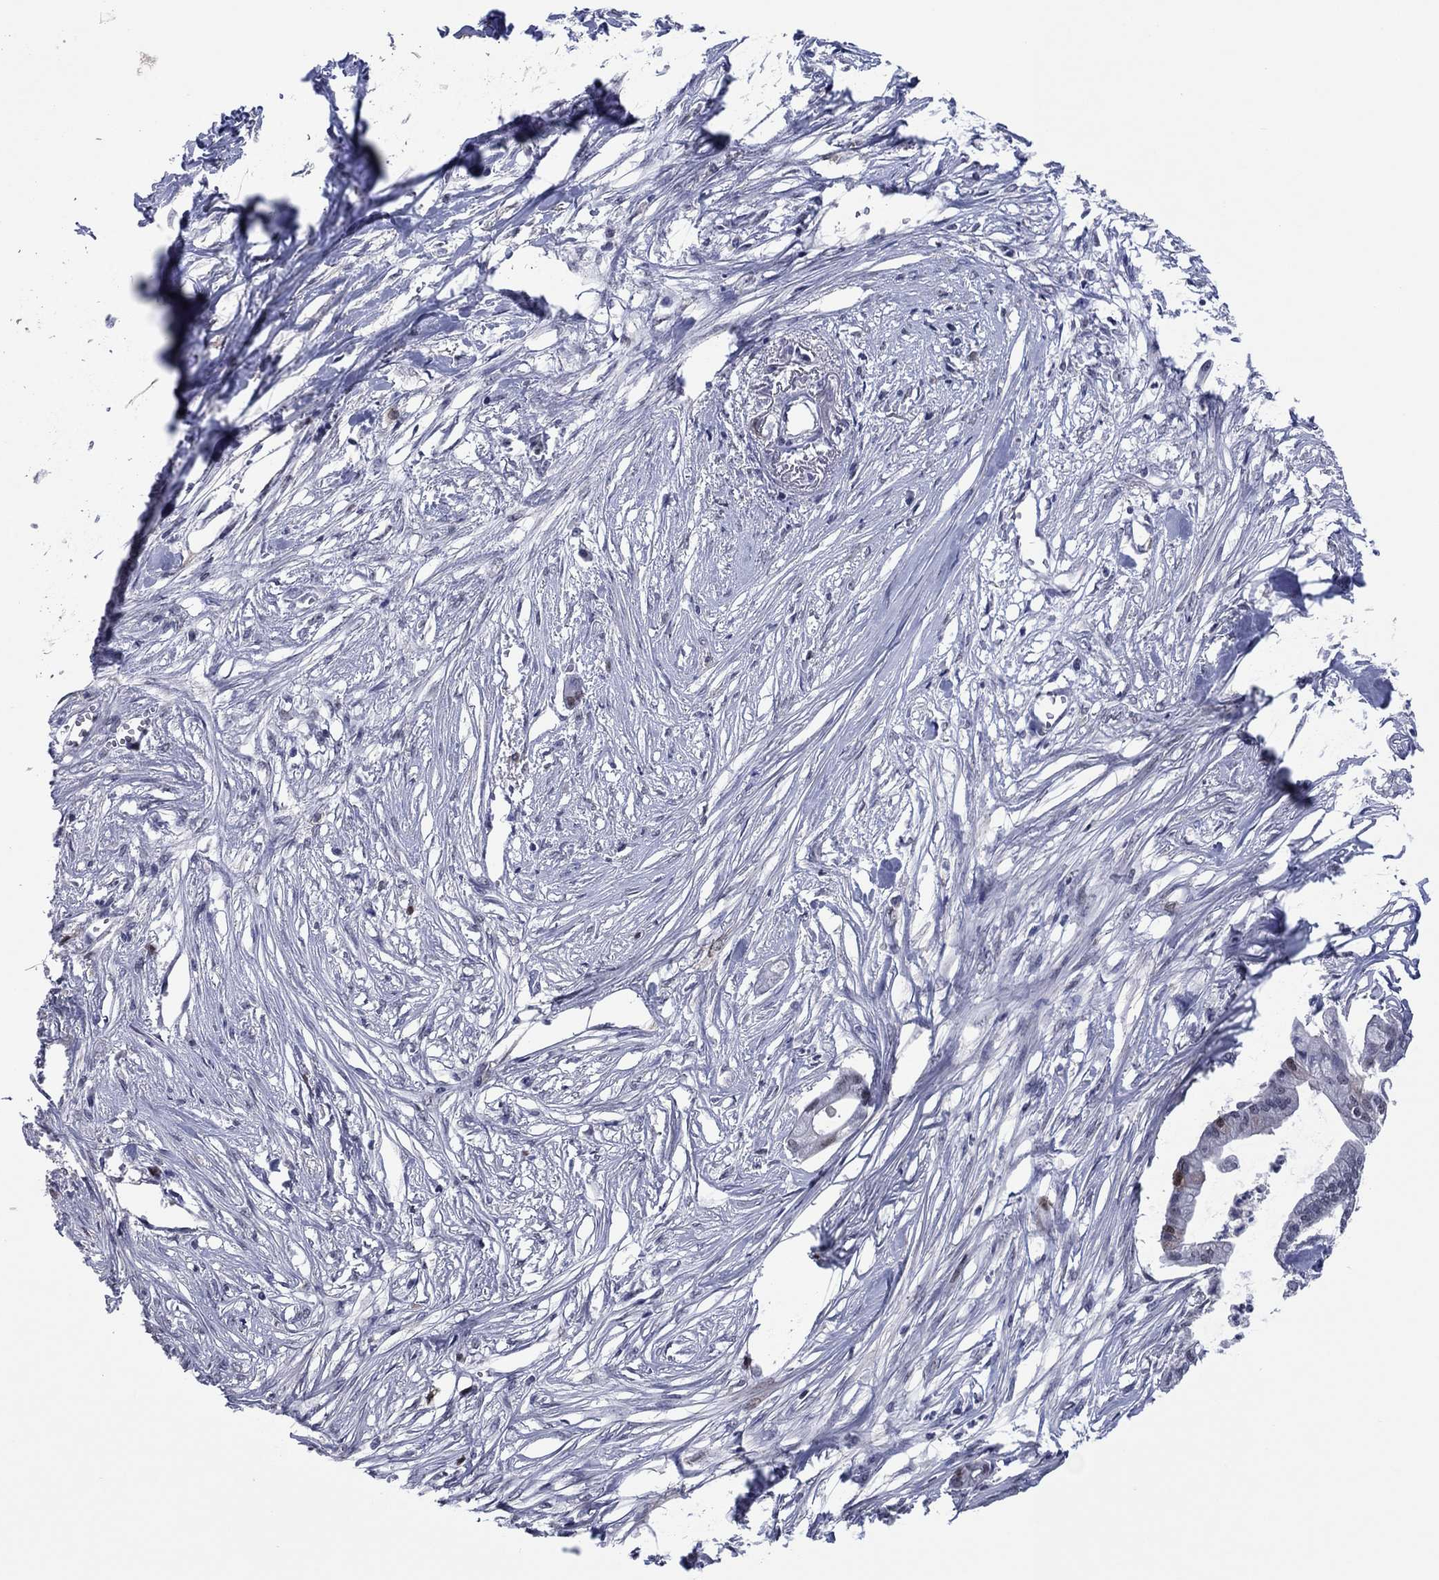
{"staining": {"intensity": "negative", "quantity": "none", "location": "none"}, "tissue": "pancreatic cancer", "cell_type": "Tumor cells", "image_type": "cancer", "snomed": [{"axis": "morphology", "description": "Normal tissue, NOS"}, {"axis": "morphology", "description": "Adenocarcinoma, NOS"}, {"axis": "topography", "description": "Pancreas"}], "caption": "DAB (3,3'-diaminobenzidine) immunohistochemical staining of pancreatic cancer (adenocarcinoma) shows no significant positivity in tumor cells.", "gene": "TYMS", "patient": {"sex": "female", "age": 58}}